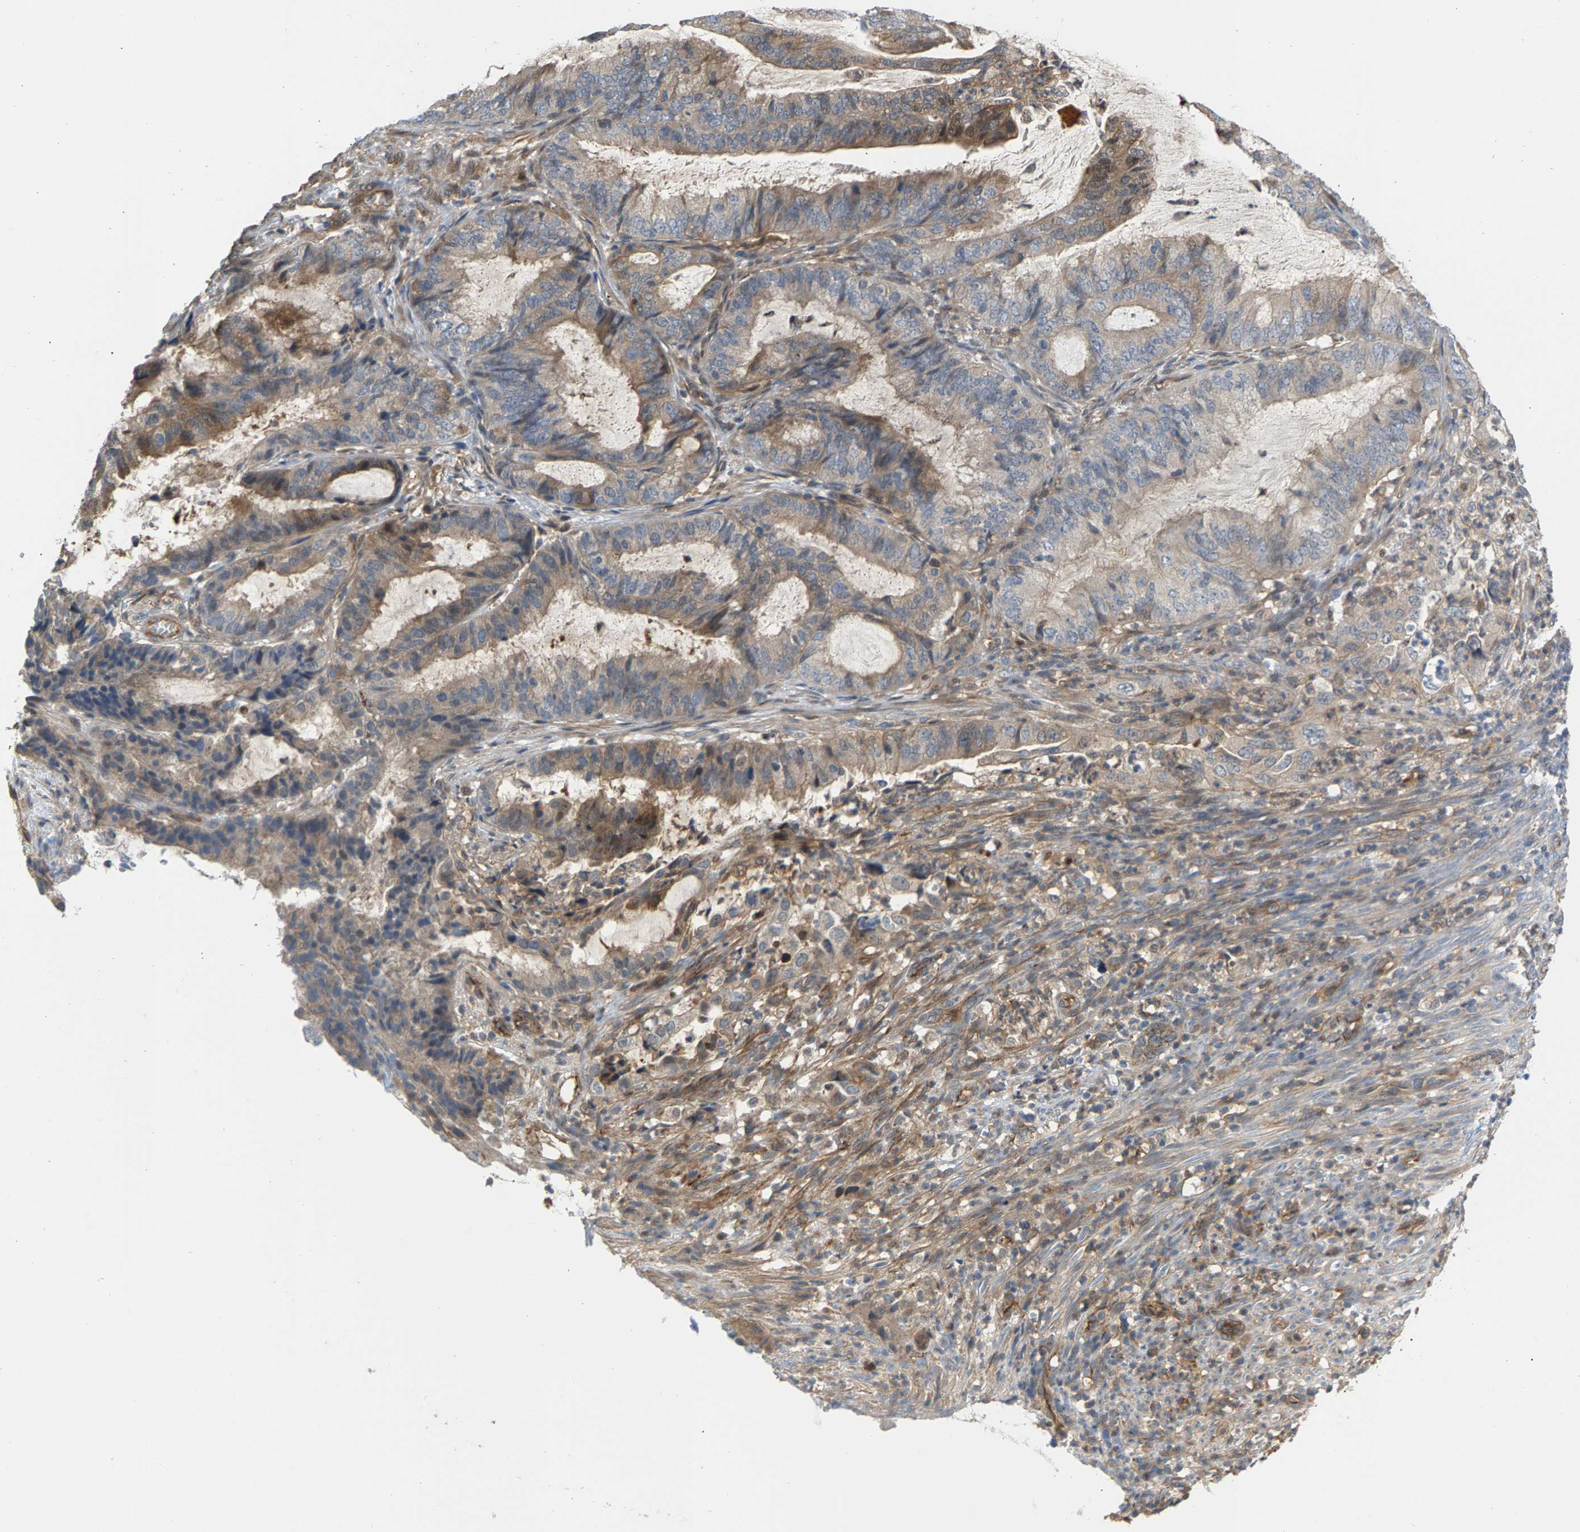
{"staining": {"intensity": "weak", "quantity": "25%-75%", "location": "cytoplasmic/membranous"}, "tissue": "endometrial cancer", "cell_type": "Tumor cells", "image_type": "cancer", "snomed": [{"axis": "morphology", "description": "Adenocarcinoma, NOS"}, {"axis": "topography", "description": "Endometrium"}], "caption": "Adenocarcinoma (endometrial) stained with immunohistochemistry (IHC) exhibits weak cytoplasmic/membranous expression in approximately 25%-75% of tumor cells. (IHC, brightfield microscopy, high magnification).", "gene": "KRTAP27-1", "patient": {"sex": "female", "age": 51}}